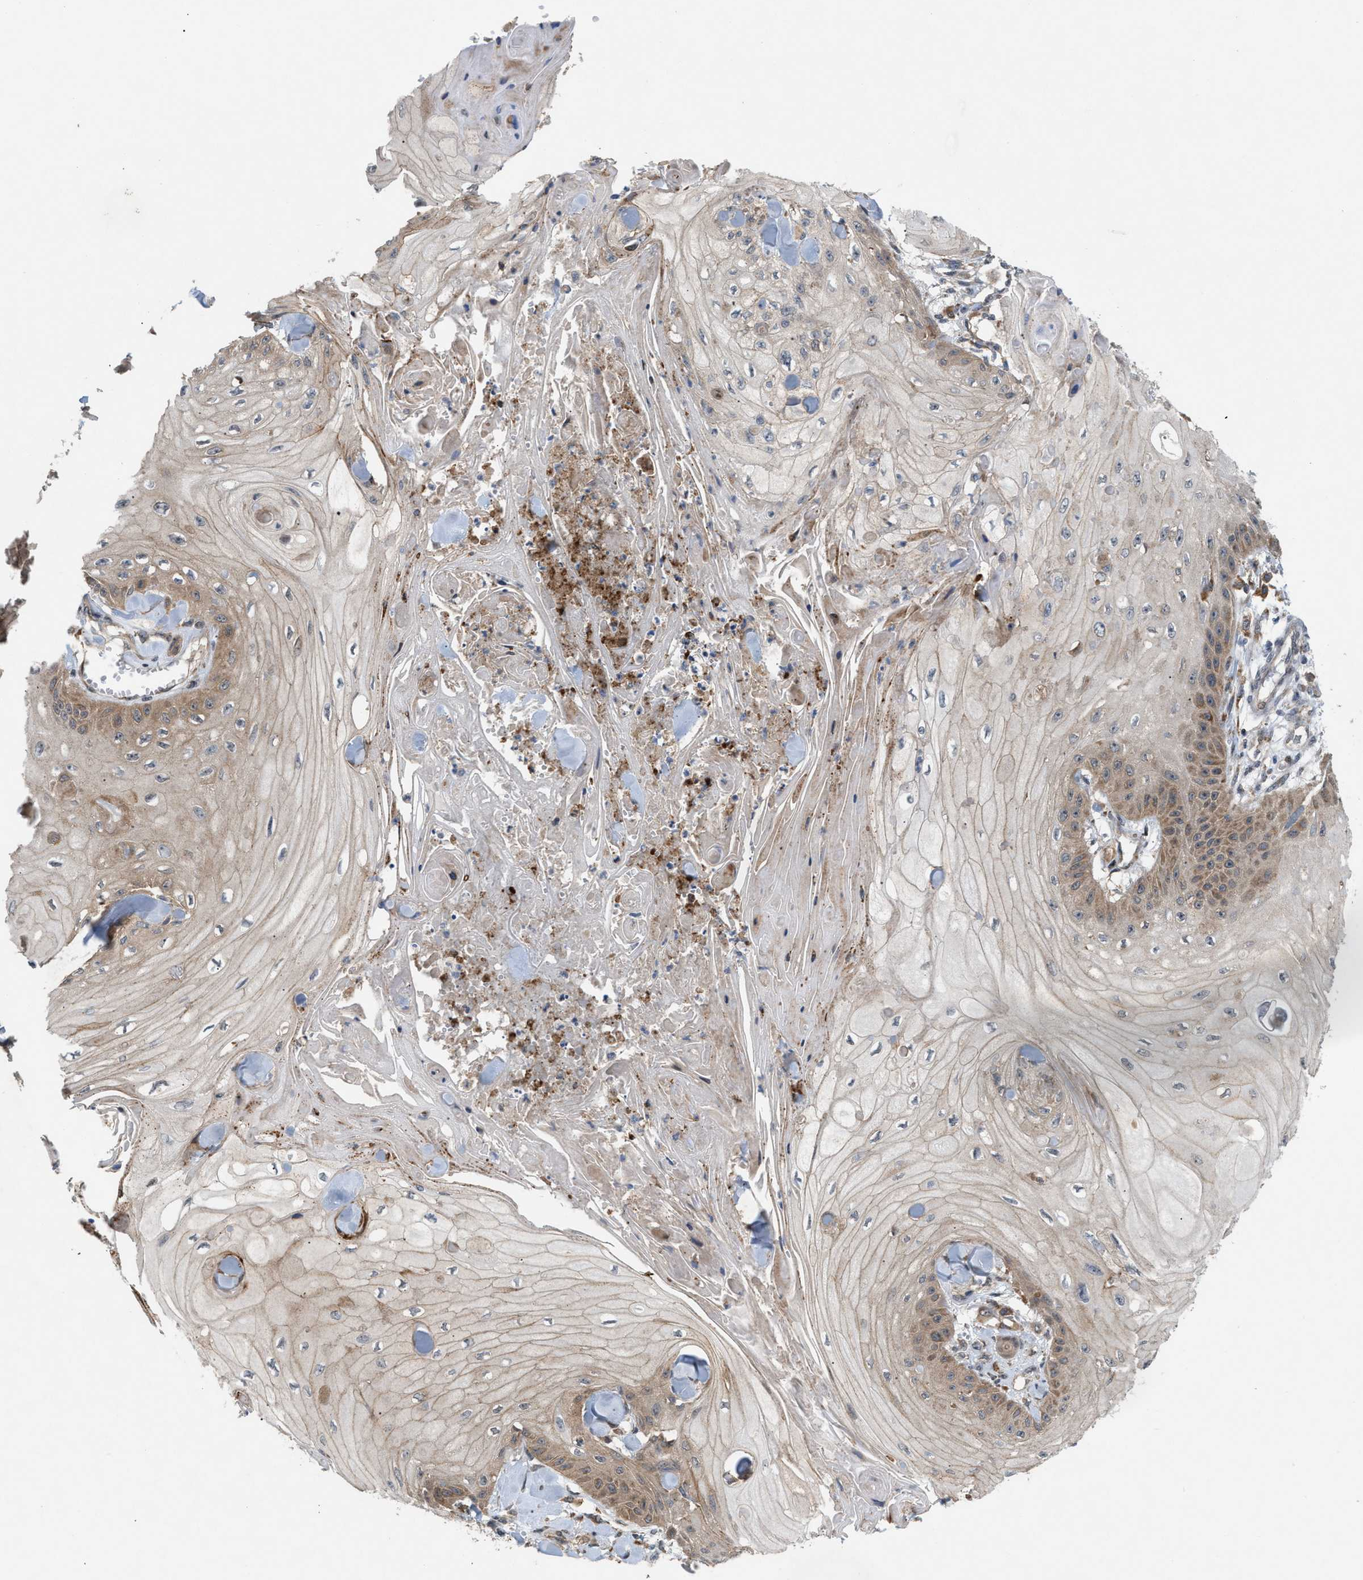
{"staining": {"intensity": "moderate", "quantity": "<25%", "location": "cytoplasmic/membranous"}, "tissue": "skin cancer", "cell_type": "Tumor cells", "image_type": "cancer", "snomed": [{"axis": "morphology", "description": "Squamous cell carcinoma, NOS"}, {"axis": "topography", "description": "Skin"}], "caption": "Squamous cell carcinoma (skin) stained with DAB (3,3'-diaminobenzidine) IHC displays low levels of moderate cytoplasmic/membranous positivity in about <25% of tumor cells.", "gene": "MFSD6", "patient": {"sex": "male", "age": 74}}